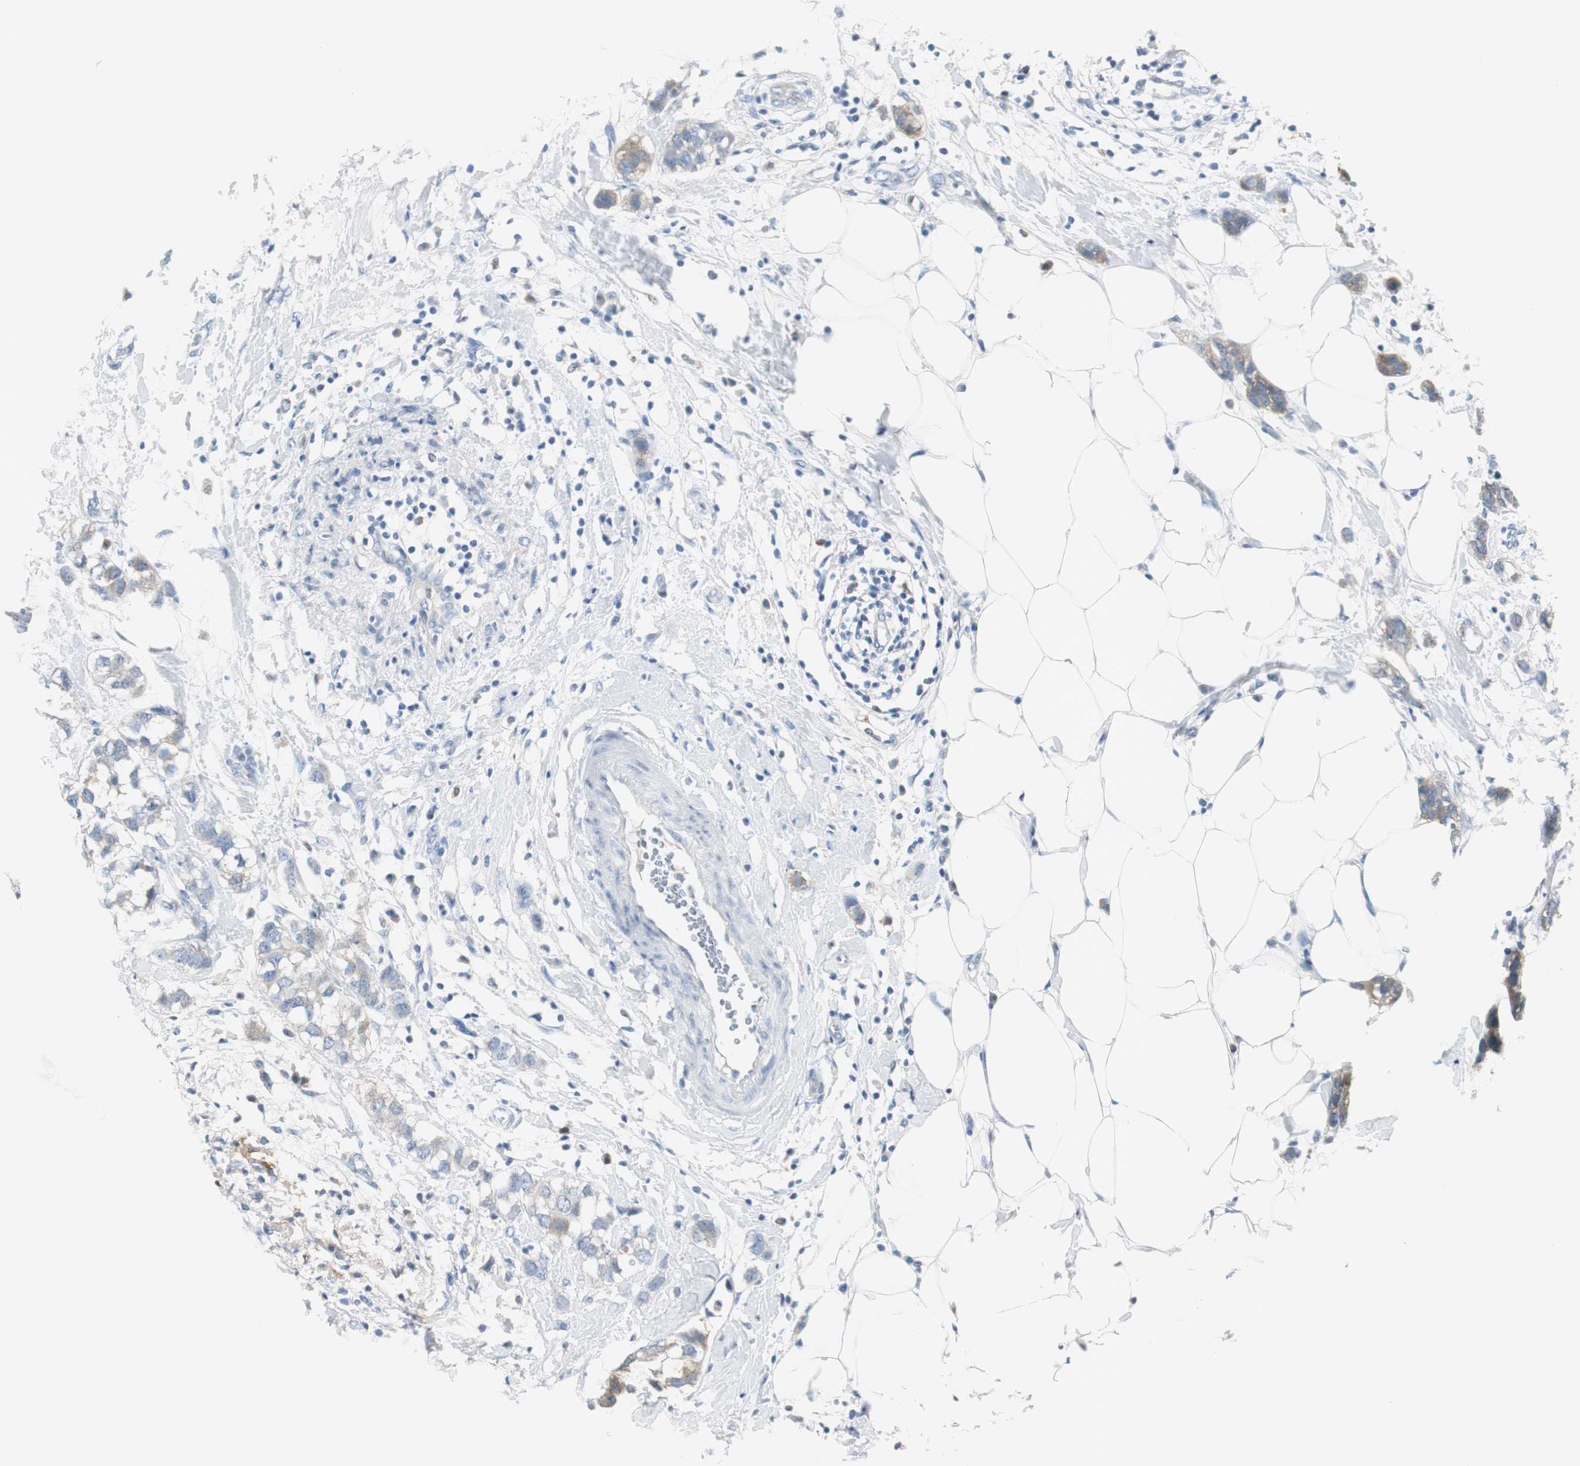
{"staining": {"intensity": "moderate", "quantity": "25%-75%", "location": "cytoplasmic/membranous"}, "tissue": "breast cancer", "cell_type": "Tumor cells", "image_type": "cancer", "snomed": [{"axis": "morphology", "description": "Normal tissue, NOS"}, {"axis": "morphology", "description": "Duct carcinoma"}, {"axis": "topography", "description": "Breast"}], "caption": "Immunohistochemical staining of breast intraductal carcinoma shows medium levels of moderate cytoplasmic/membranous staining in approximately 25%-75% of tumor cells.", "gene": "FBP1", "patient": {"sex": "female", "age": 50}}